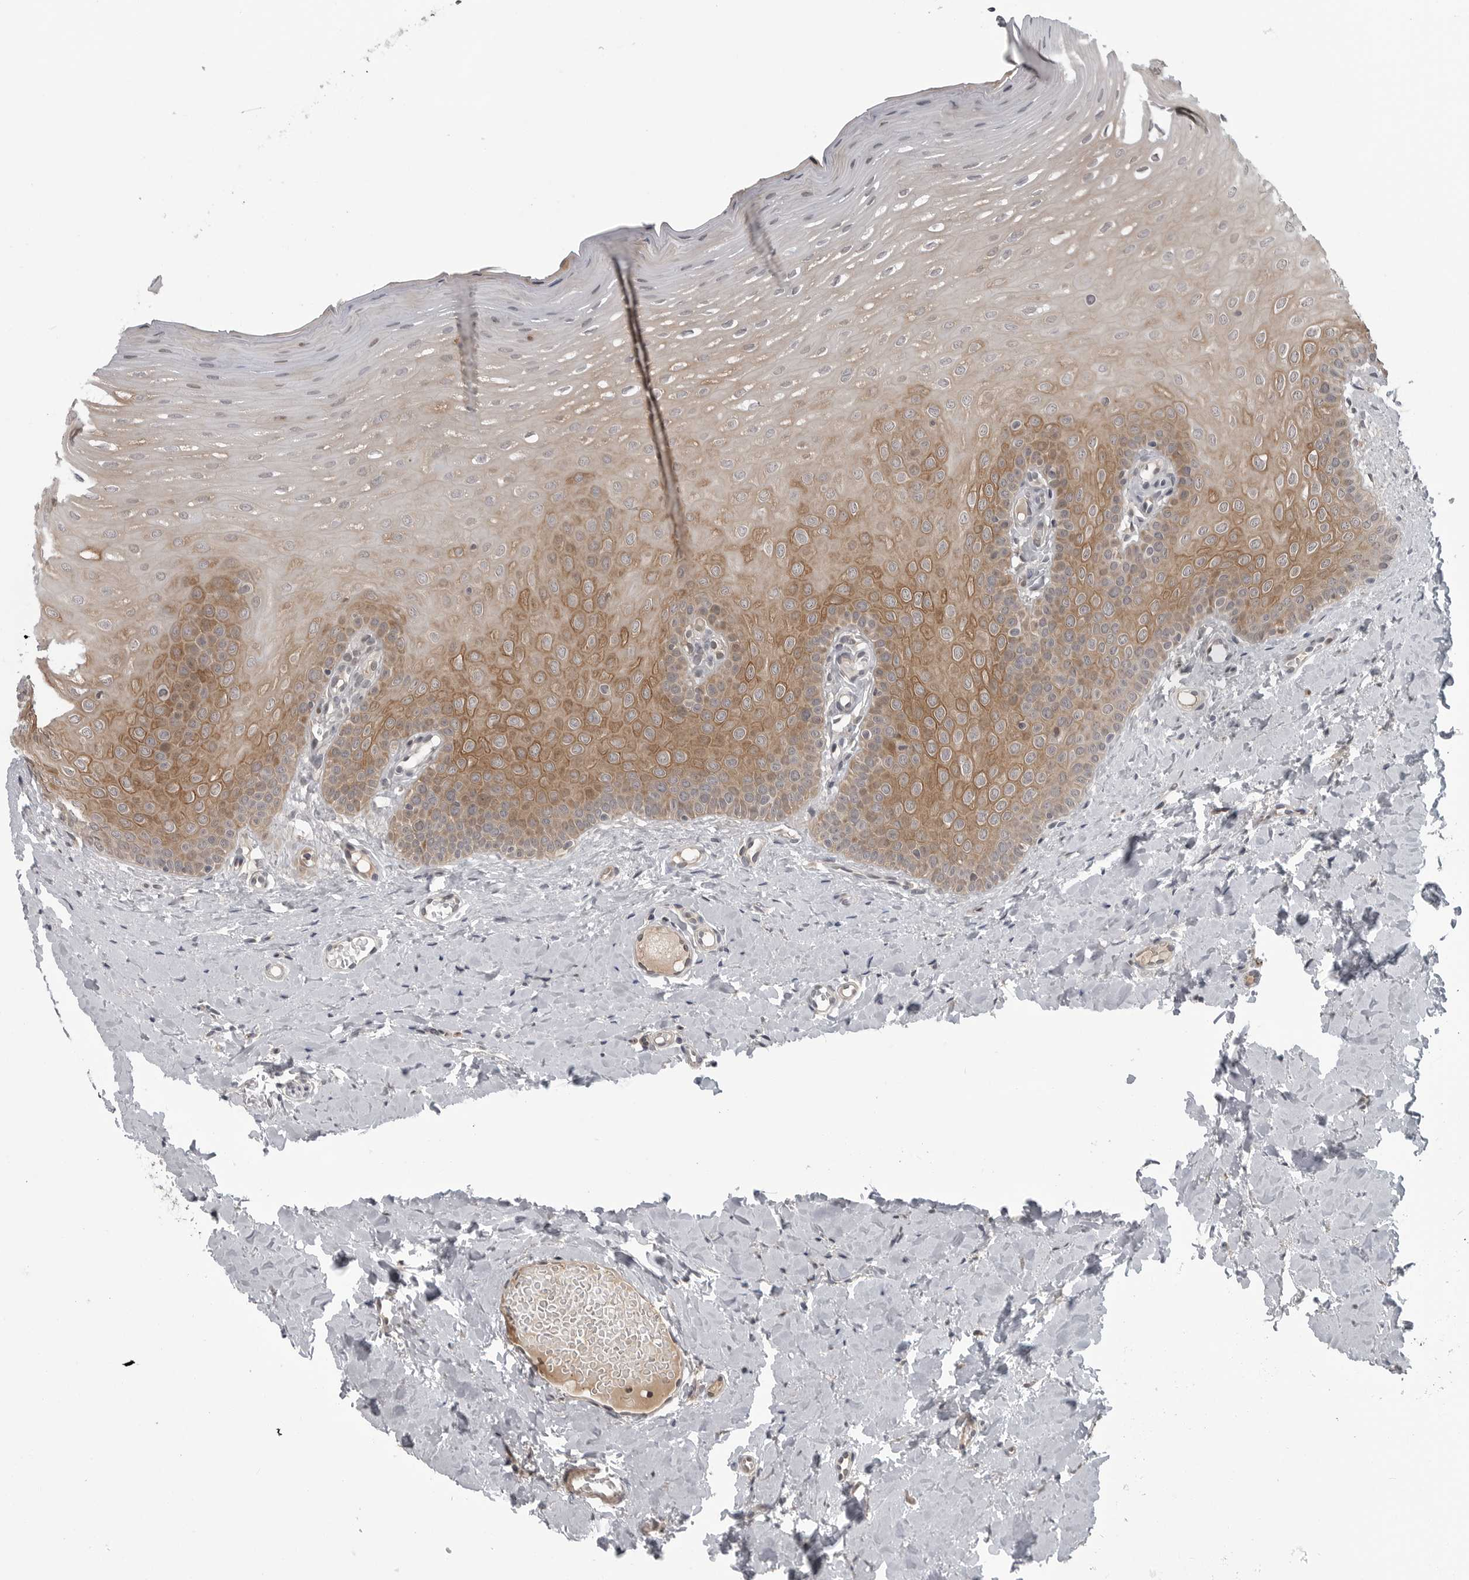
{"staining": {"intensity": "moderate", "quantity": "25%-75%", "location": "cytoplasmic/membranous"}, "tissue": "oral mucosa", "cell_type": "Squamous epithelial cells", "image_type": "normal", "snomed": [{"axis": "morphology", "description": "Normal tissue, NOS"}, {"axis": "topography", "description": "Oral tissue"}], "caption": "Moderate cytoplasmic/membranous protein expression is identified in approximately 25%-75% of squamous epithelial cells in oral mucosa.", "gene": "FAAP100", "patient": {"sex": "female", "age": 39}}